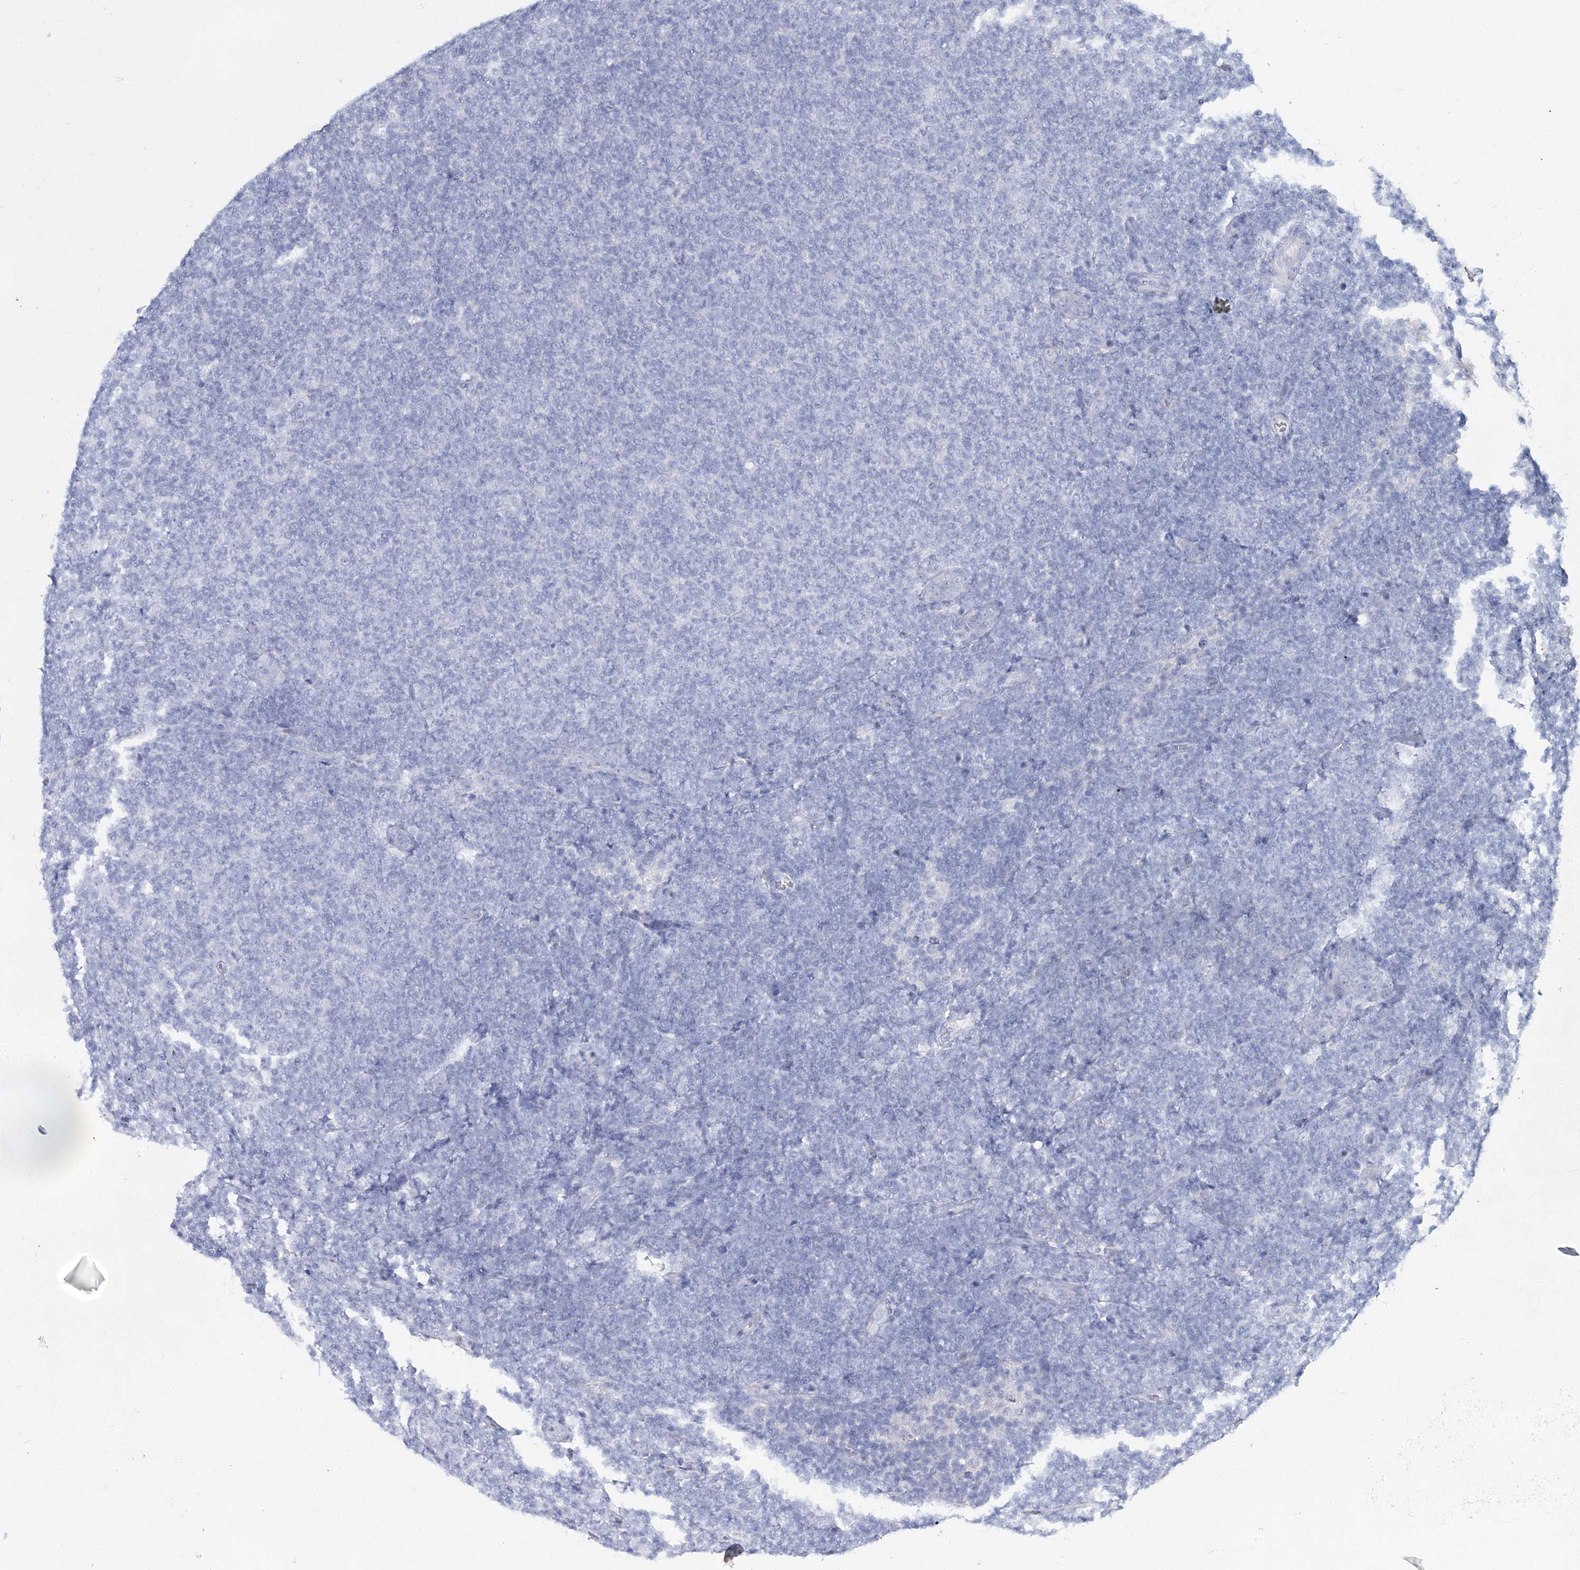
{"staining": {"intensity": "negative", "quantity": "none", "location": "none"}, "tissue": "lymphoma", "cell_type": "Tumor cells", "image_type": "cancer", "snomed": [{"axis": "morphology", "description": "Malignant lymphoma, non-Hodgkin's type, Low grade"}, {"axis": "topography", "description": "Lymph node"}], "caption": "Tumor cells show no significant positivity in malignant lymphoma, non-Hodgkin's type (low-grade).", "gene": "SLC17A2", "patient": {"sex": "male", "age": 66}}